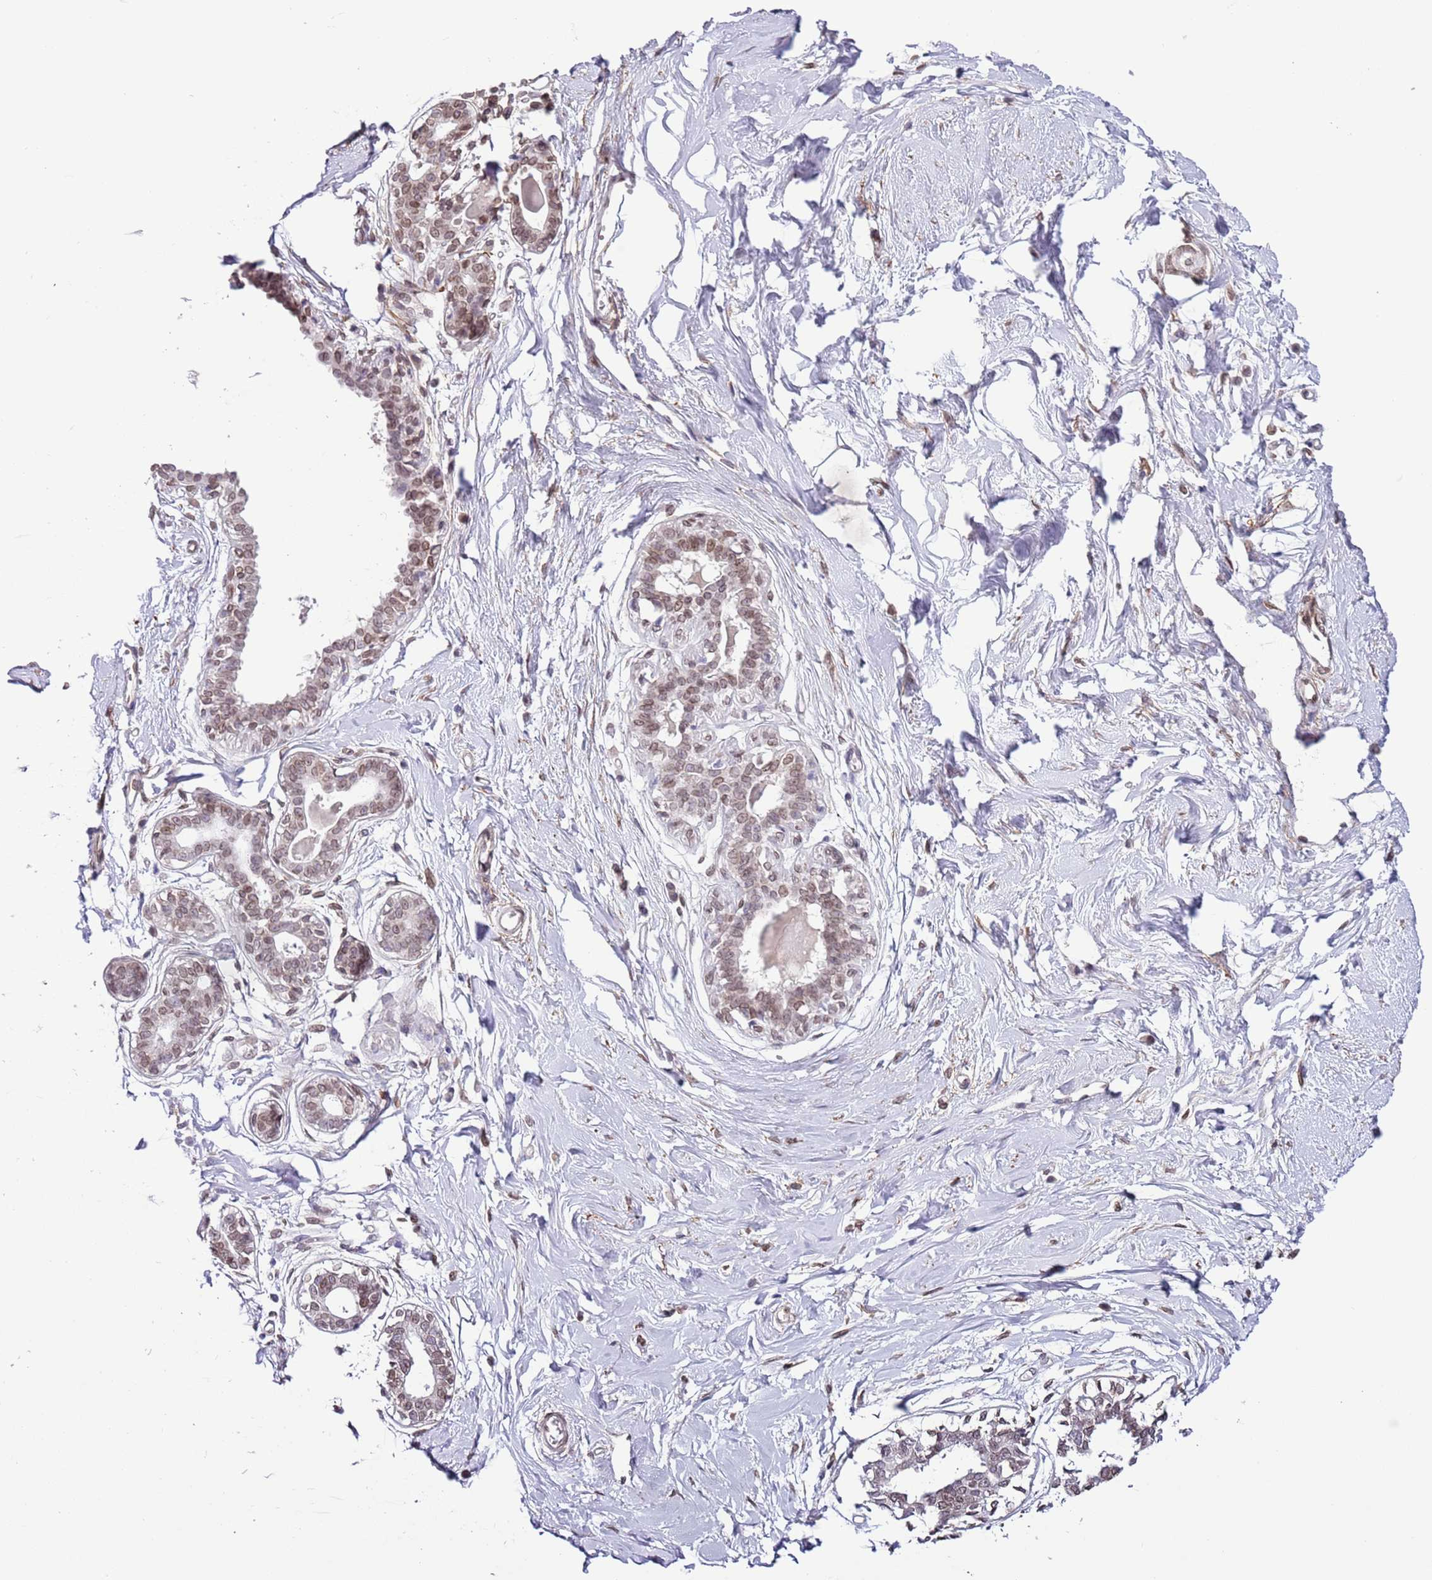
{"staining": {"intensity": "negative", "quantity": "none", "location": "none"}, "tissue": "breast", "cell_type": "Adipocytes", "image_type": "normal", "snomed": [{"axis": "morphology", "description": "Normal tissue, NOS"}, {"axis": "topography", "description": "Breast"}], "caption": "Immunohistochemical staining of normal breast exhibits no significant positivity in adipocytes.", "gene": "ZGLP1", "patient": {"sex": "female", "age": 45}}